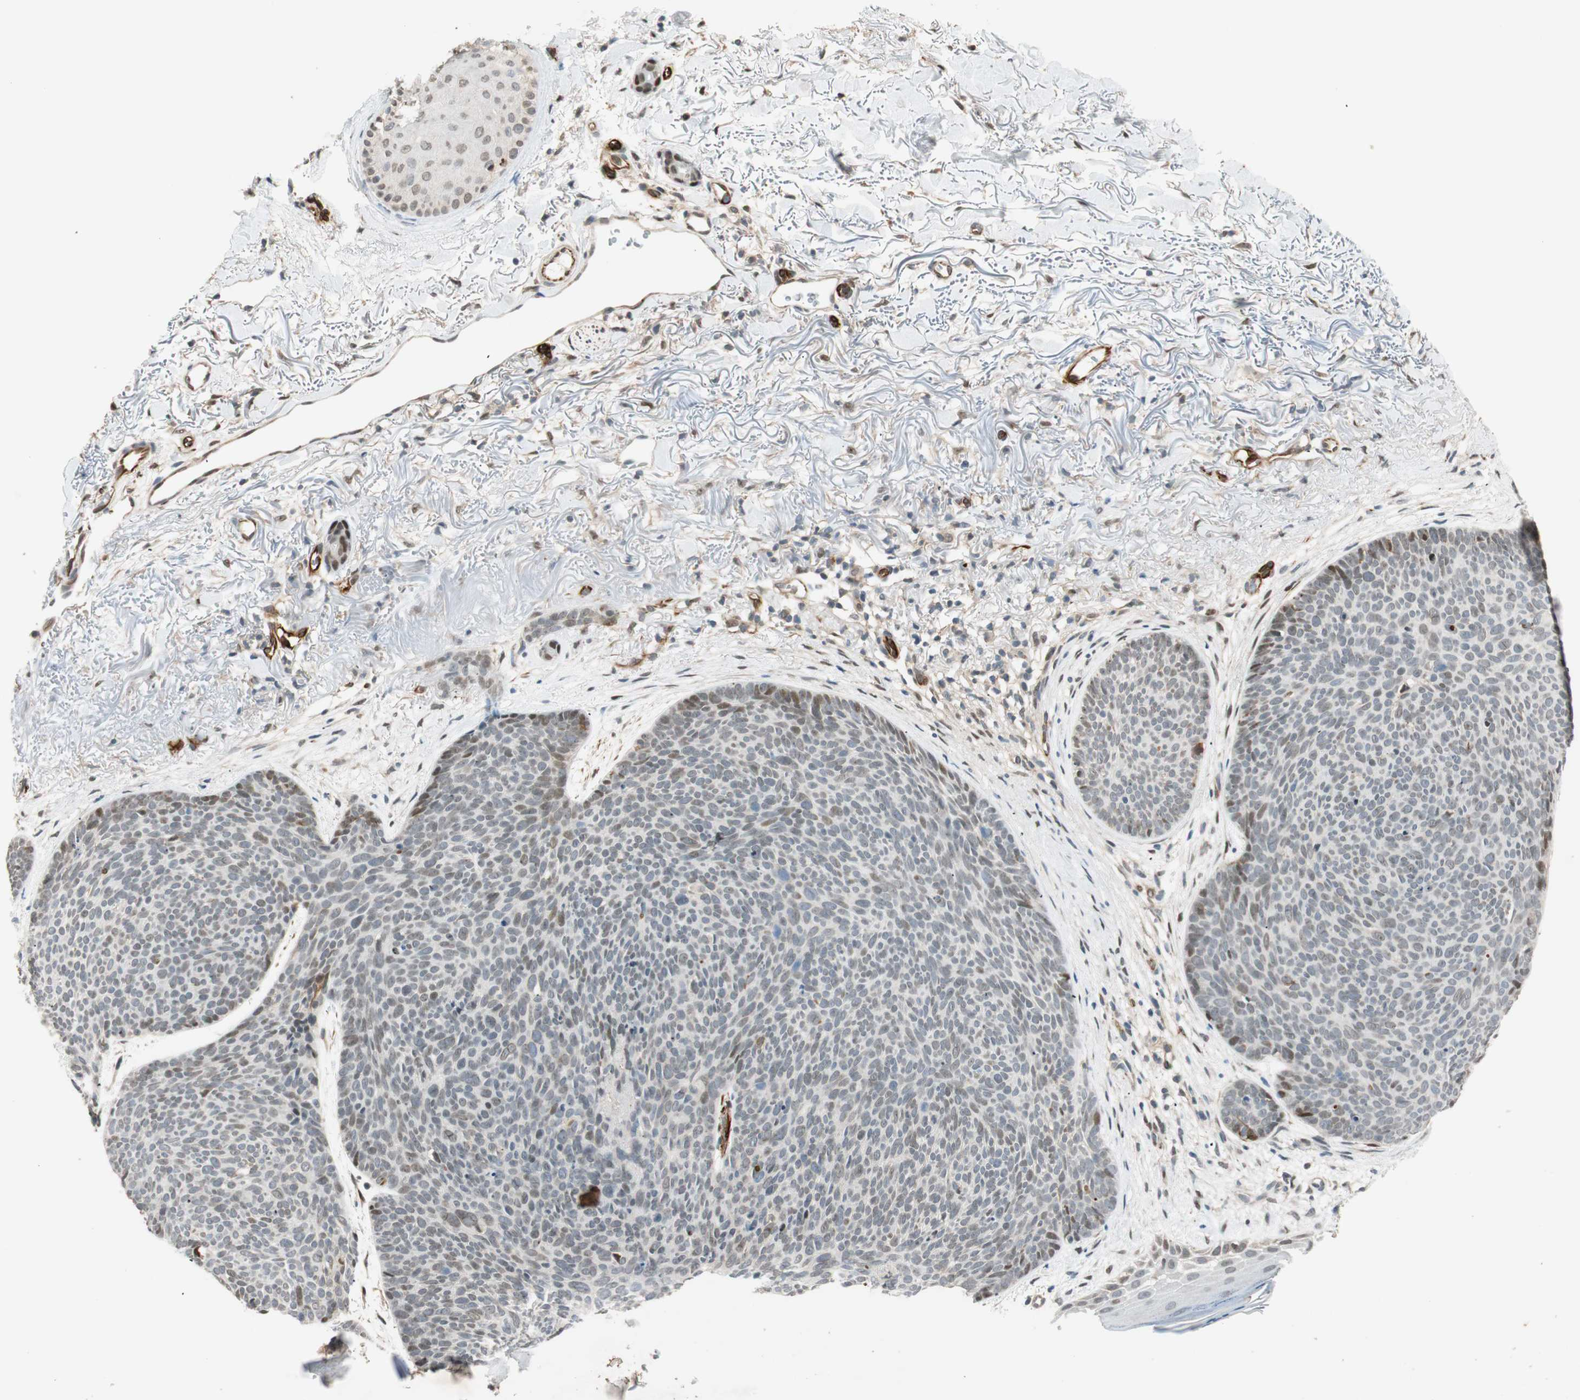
{"staining": {"intensity": "weak", "quantity": "<25%", "location": "nuclear"}, "tissue": "skin cancer", "cell_type": "Tumor cells", "image_type": "cancer", "snomed": [{"axis": "morphology", "description": "Normal tissue, NOS"}, {"axis": "morphology", "description": "Basal cell carcinoma"}, {"axis": "topography", "description": "Skin"}], "caption": "Immunohistochemistry (IHC) of basal cell carcinoma (skin) shows no positivity in tumor cells.", "gene": "NES", "patient": {"sex": "female", "age": 70}}